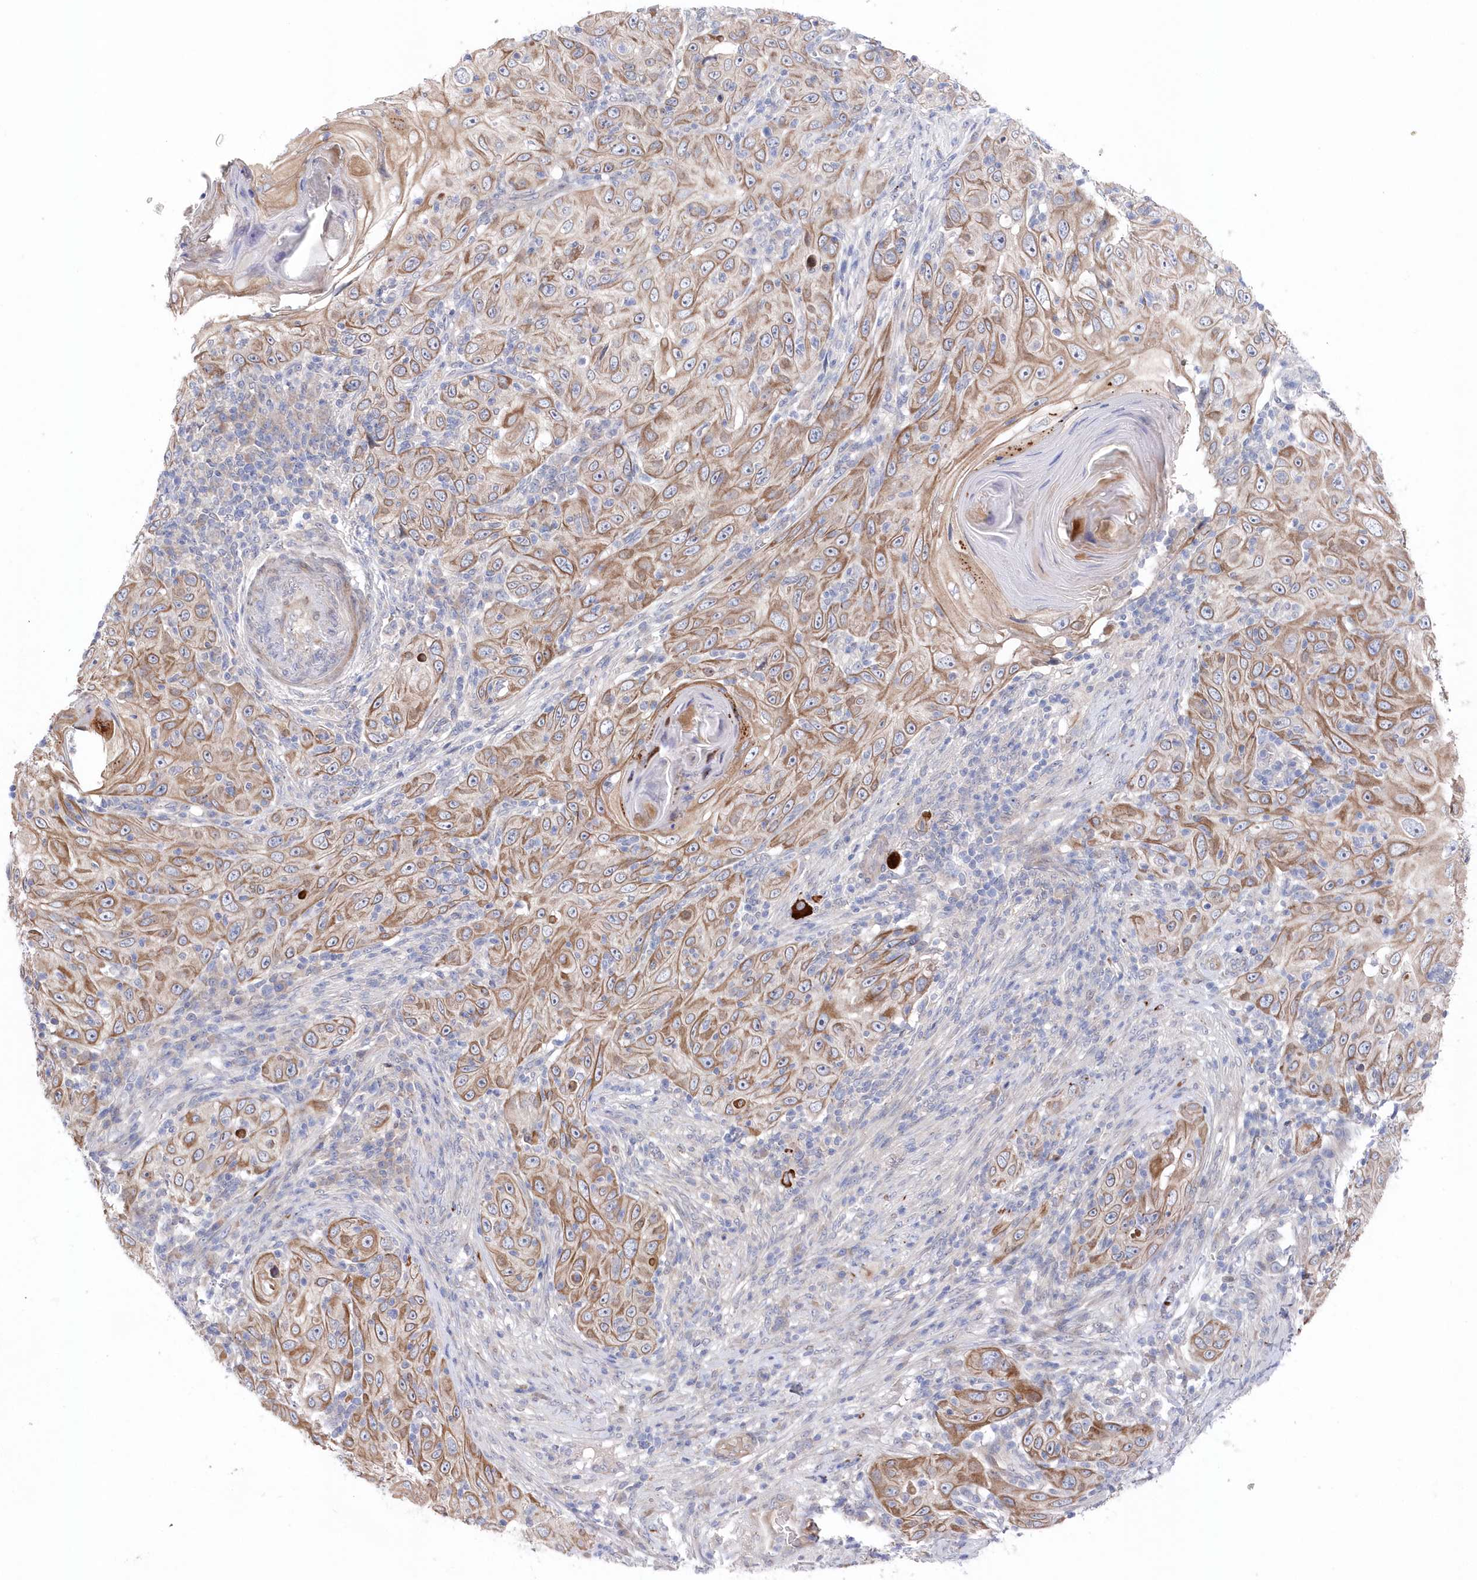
{"staining": {"intensity": "moderate", "quantity": ">75%", "location": "cytoplasmic/membranous"}, "tissue": "skin cancer", "cell_type": "Tumor cells", "image_type": "cancer", "snomed": [{"axis": "morphology", "description": "Squamous cell carcinoma, NOS"}, {"axis": "topography", "description": "Skin"}], "caption": "A brown stain shows moderate cytoplasmic/membranous positivity of a protein in skin cancer (squamous cell carcinoma) tumor cells. (Stains: DAB in brown, nuclei in blue, Microscopy: brightfield microscopy at high magnification).", "gene": "KIAA1586", "patient": {"sex": "female", "age": 88}}